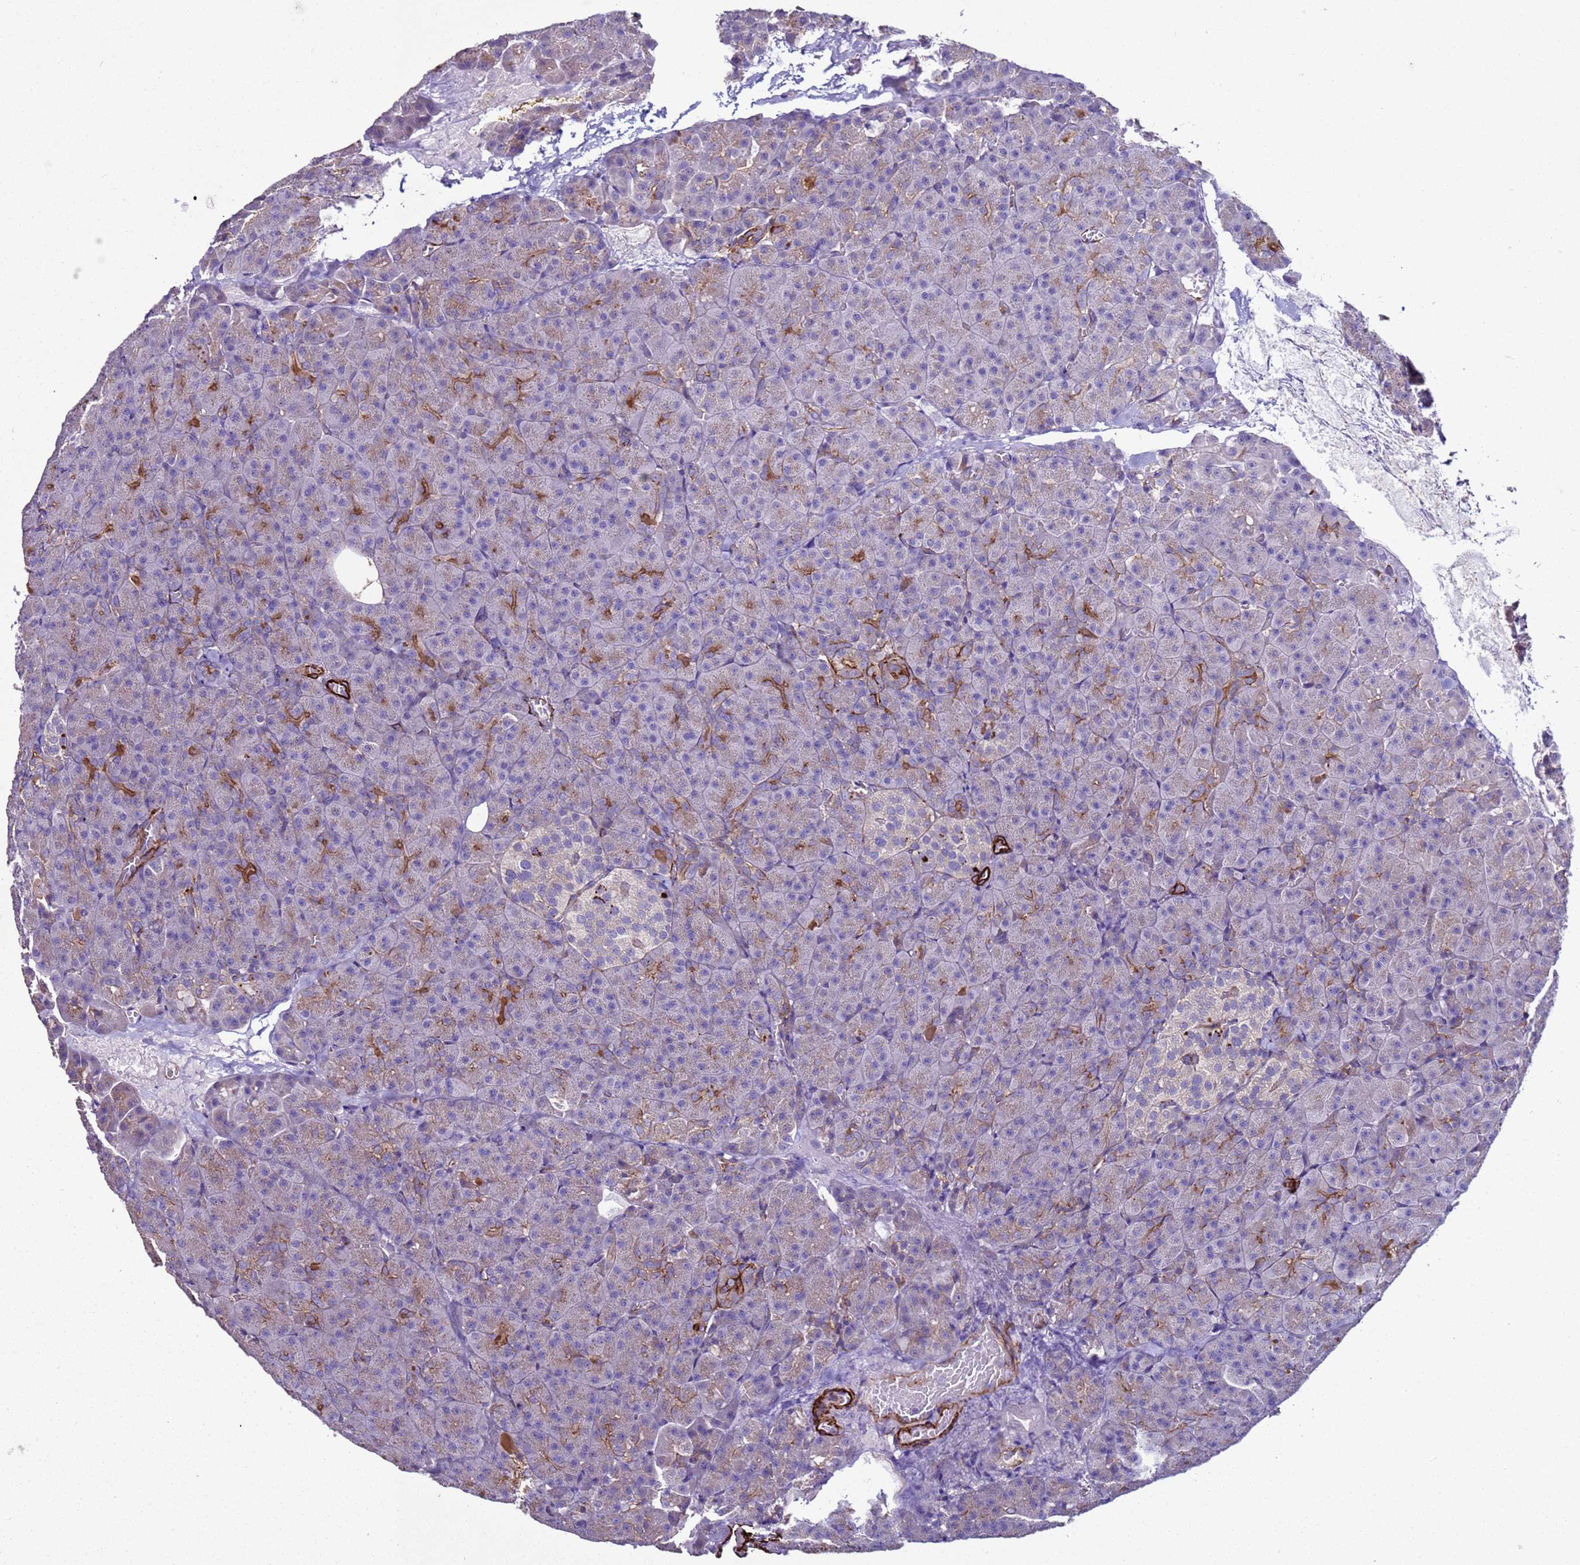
{"staining": {"intensity": "moderate", "quantity": "25%-75%", "location": "cytoplasmic/membranous"}, "tissue": "pancreas", "cell_type": "Exocrine glandular cells", "image_type": "normal", "snomed": [{"axis": "morphology", "description": "Normal tissue, NOS"}, {"axis": "topography", "description": "Pancreas"}], "caption": "The histopathology image demonstrates immunohistochemical staining of benign pancreas. There is moderate cytoplasmic/membranous staining is appreciated in about 25%-75% of exocrine glandular cells.", "gene": "RABL2A", "patient": {"sex": "female", "age": 74}}